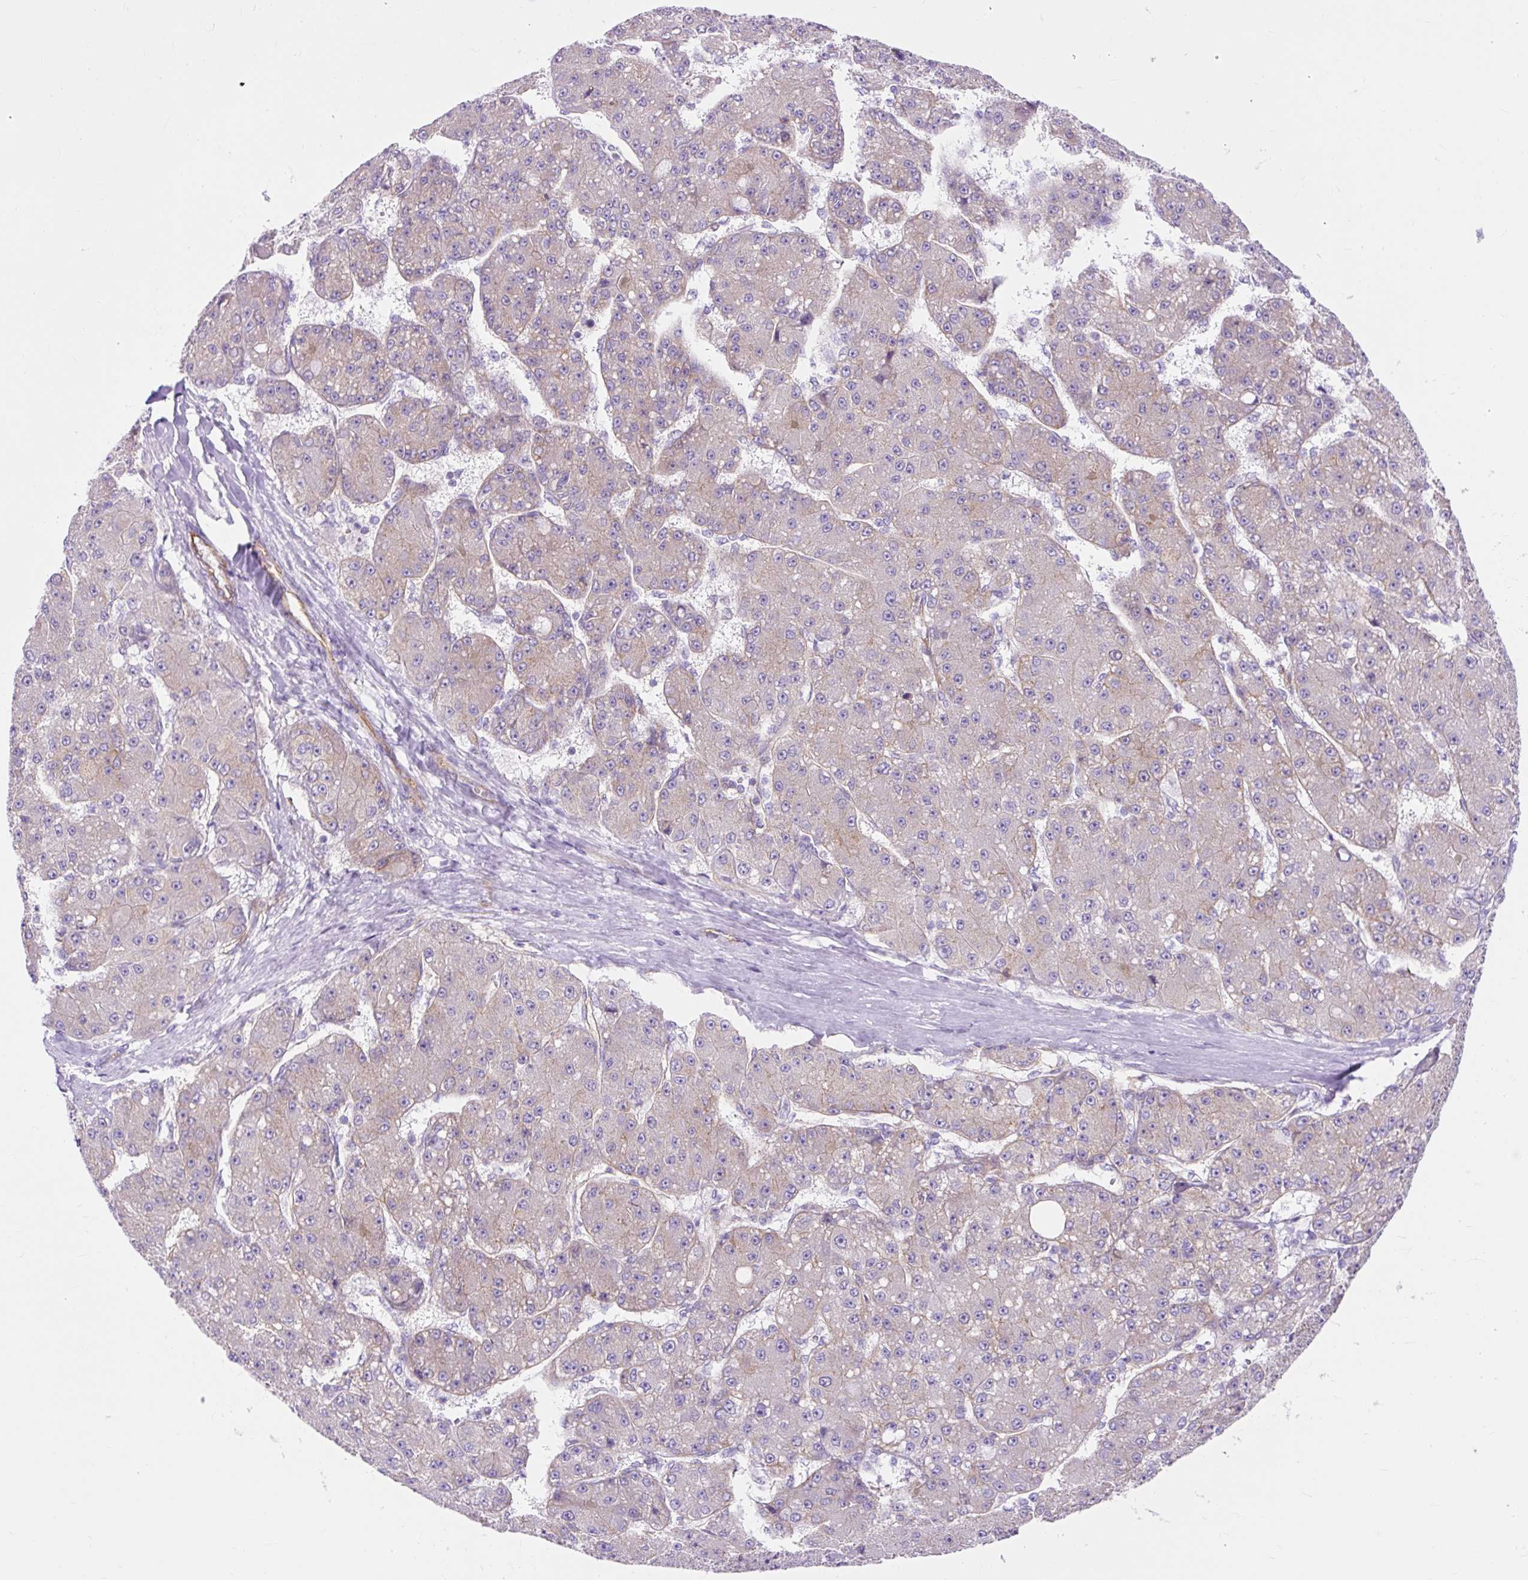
{"staining": {"intensity": "weak", "quantity": "<25%", "location": "cytoplasmic/membranous"}, "tissue": "liver cancer", "cell_type": "Tumor cells", "image_type": "cancer", "snomed": [{"axis": "morphology", "description": "Carcinoma, Hepatocellular, NOS"}, {"axis": "topography", "description": "Liver"}], "caption": "Tumor cells show no significant protein expression in liver cancer (hepatocellular carcinoma). (Stains: DAB (3,3'-diaminobenzidine) immunohistochemistry with hematoxylin counter stain, Microscopy: brightfield microscopy at high magnification).", "gene": "HIP1R", "patient": {"sex": "male", "age": 67}}